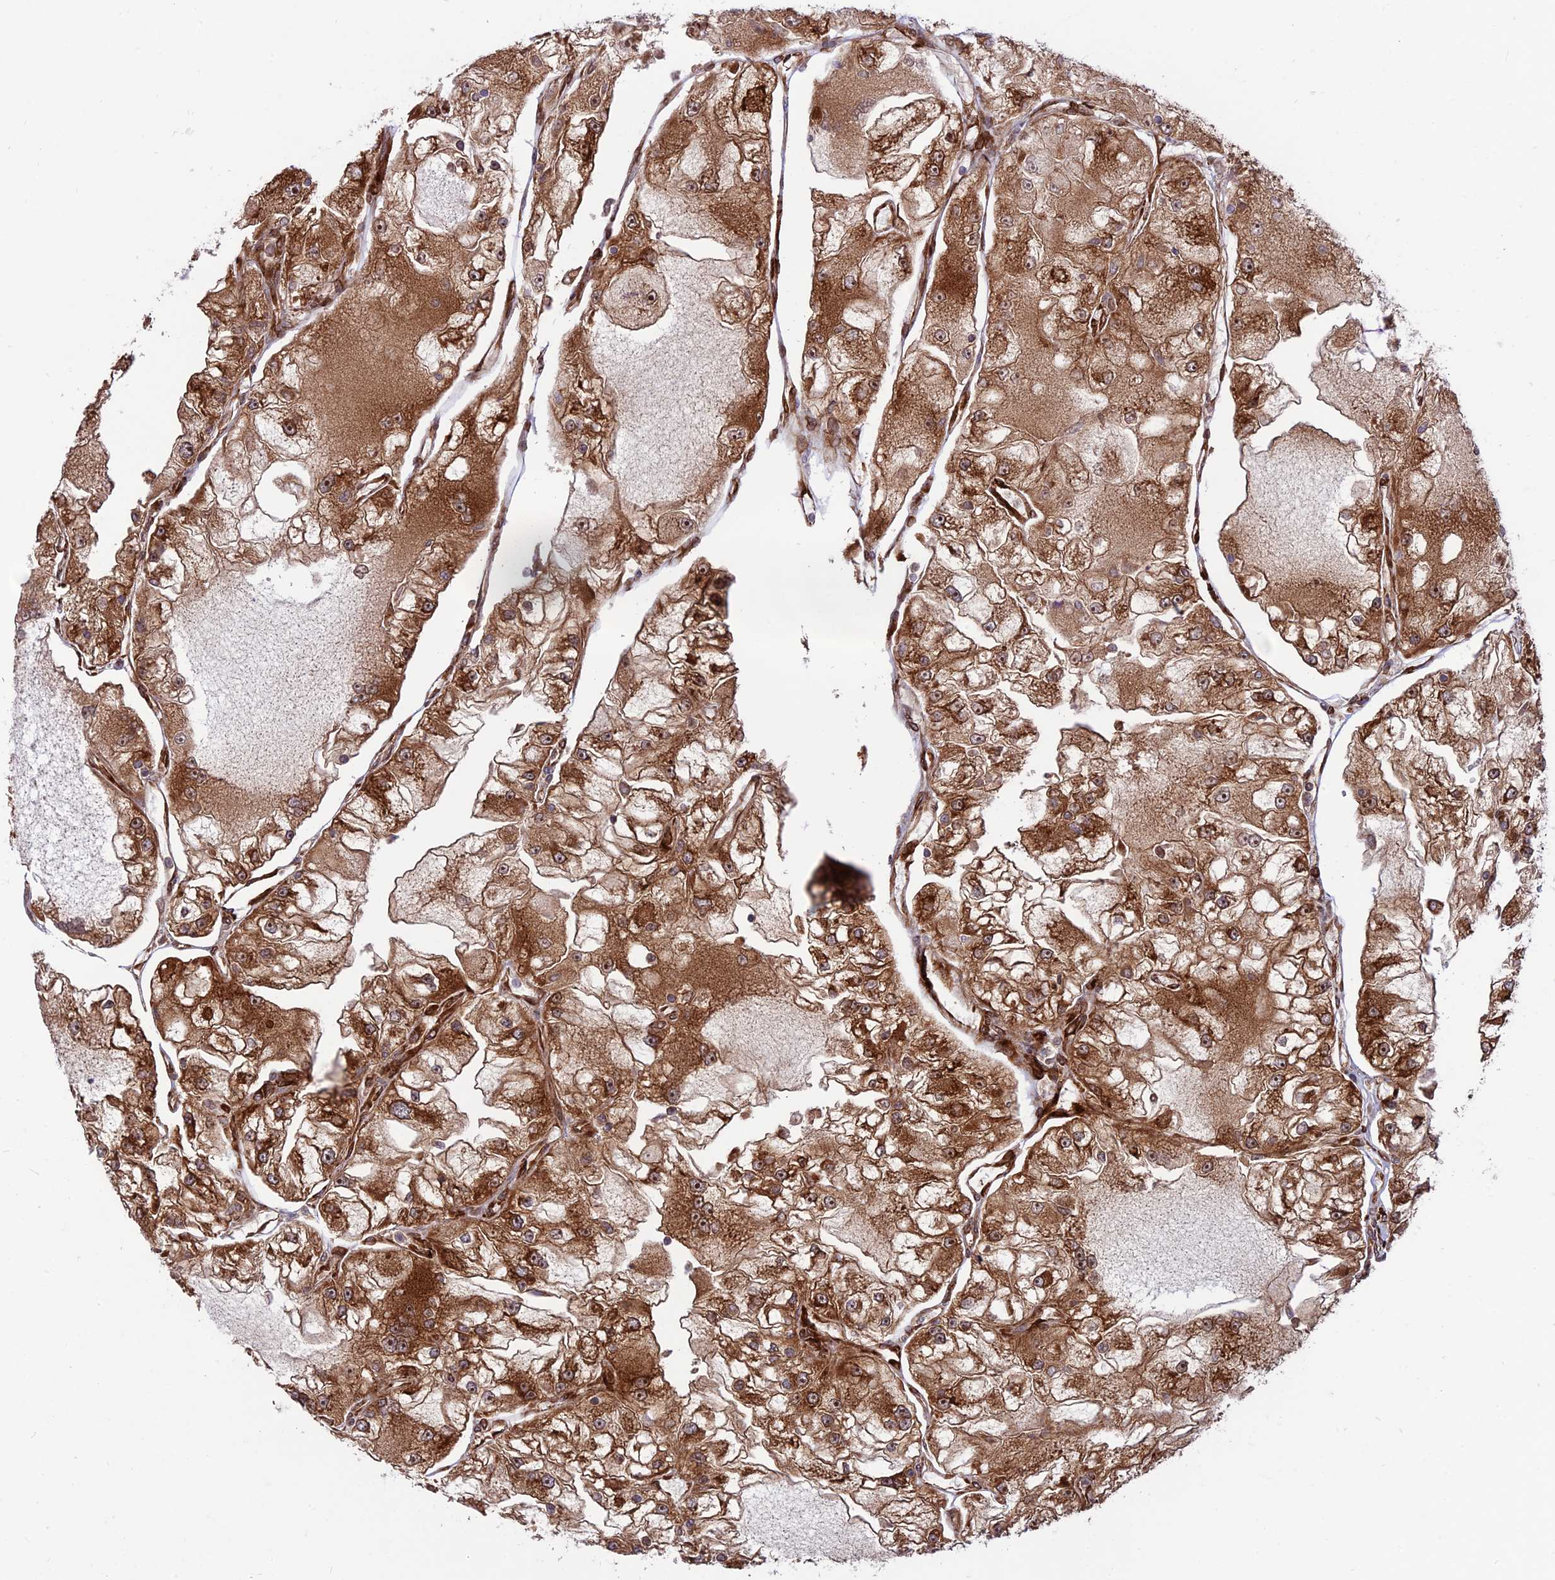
{"staining": {"intensity": "strong", "quantity": ">75%", "location": "cytoplasmic/membranous,nuclear"}, "tissue": "renal cancer", "cell_type": "Tumor cells", "image_type": "cancer", "snomed": [{"axis": "morphology", "description": "Adenocarcinoma, NOS"}, {"axis": "topography", "description": "Kidney"}], "caption": "Strong cytoplasmic/membranous and nuclear positivity for a protein is appreciated in approximately >75% of tumor cells of renal cancer using immunohistochemistry (IHC).", "gene": "CRTAP", "patient": {"sex": "female", "age": 72}}